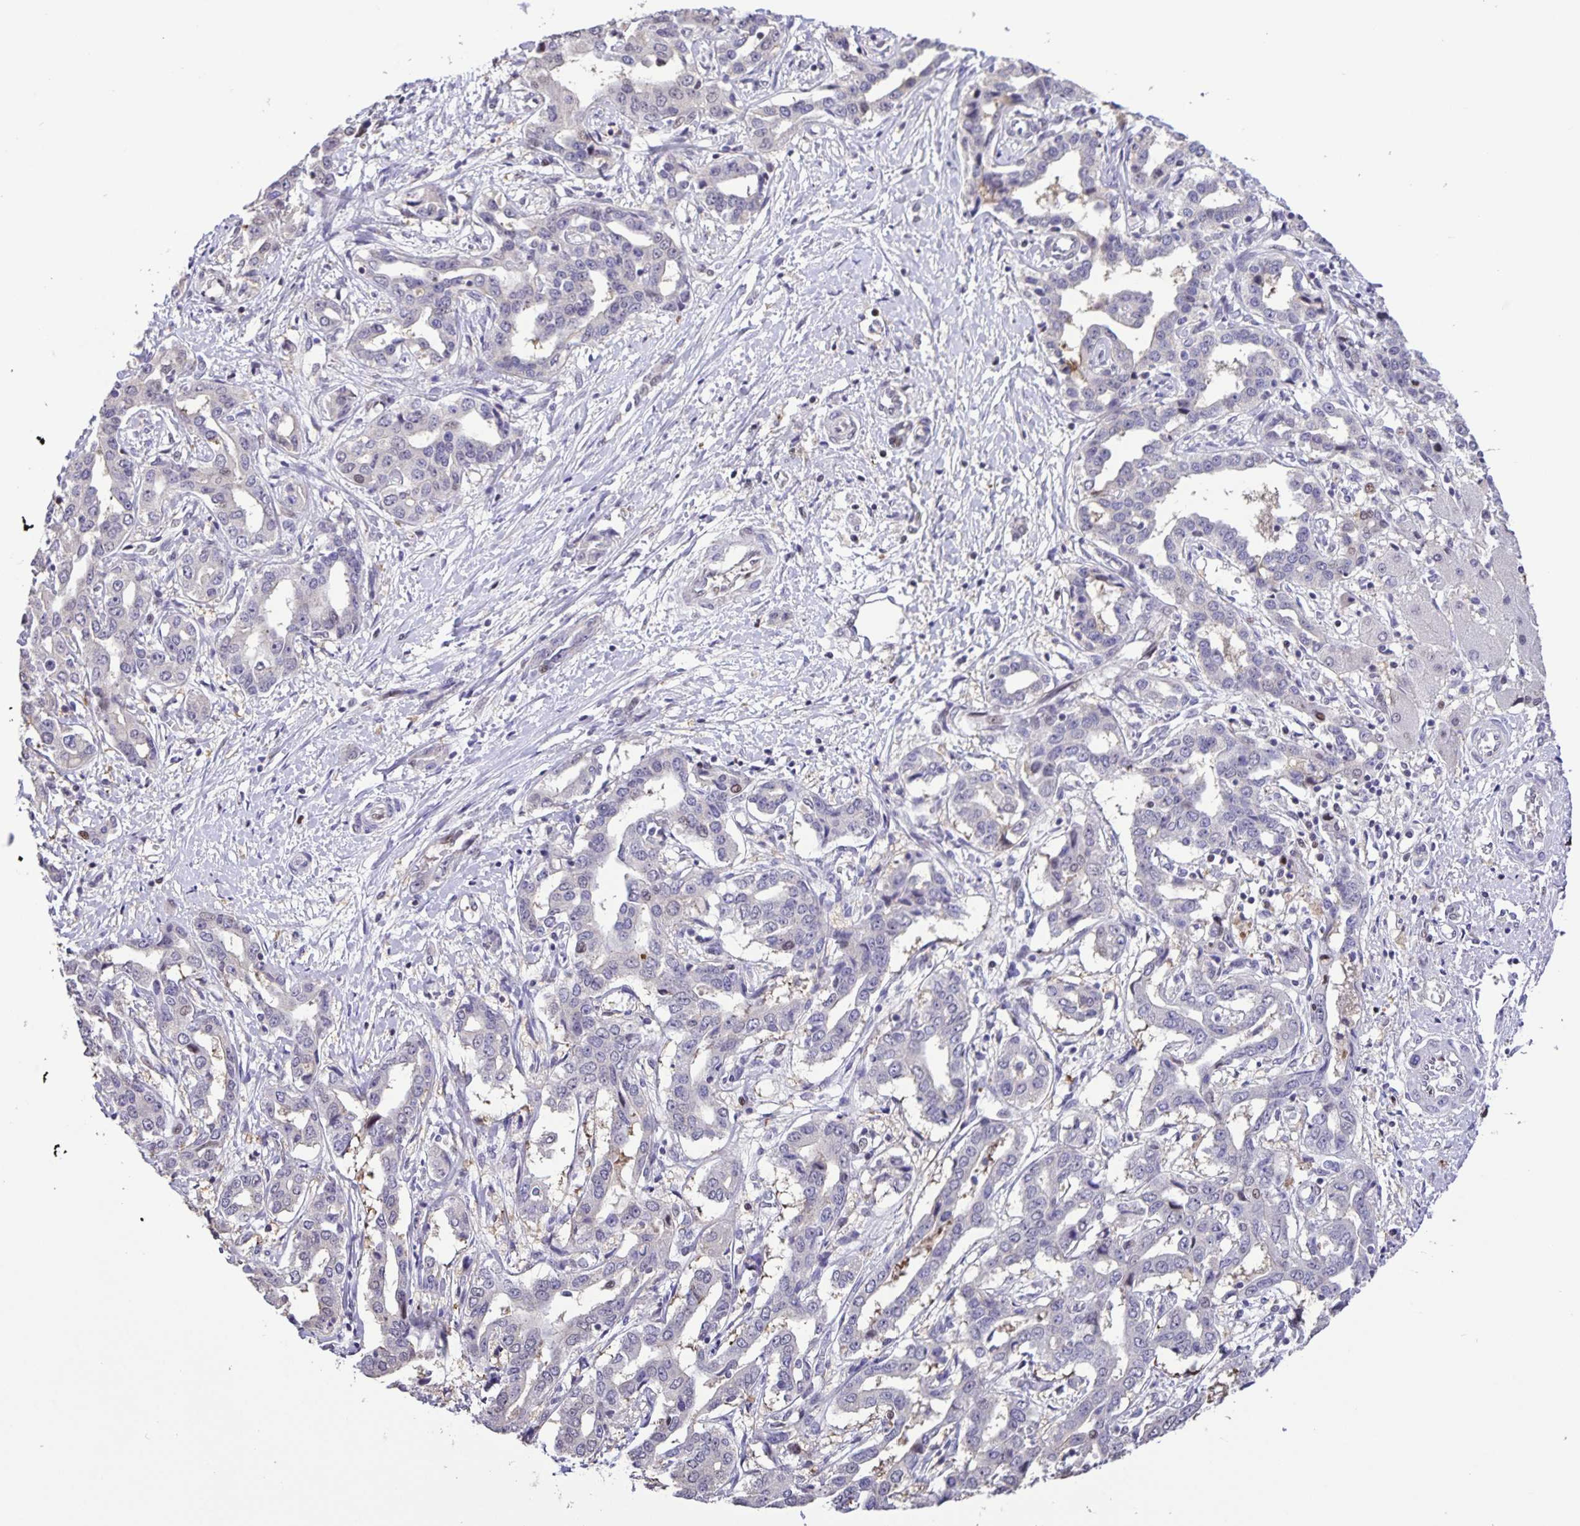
{"staining": {"intensity": "negative", "quantity": "none", "location": "none"}, "tissue": "liver cancer", "cell_type": "Tumor cells", "image_type": "cancer", "snomed": [{"axis": "morphology", "description": "Cholangiocarcinoma"}, {"axis": "topography", "description": "Liver"}], "caption": "Immunohistochemistry micrograph of liver cancer stained for a protein (brown), which reveals no expression in tumor cells. (Immunohistochemistry, brightfield microscopy, high magnification).", "gene": "ONECUT2", "patient": {"sex": "male", "age": 59}}